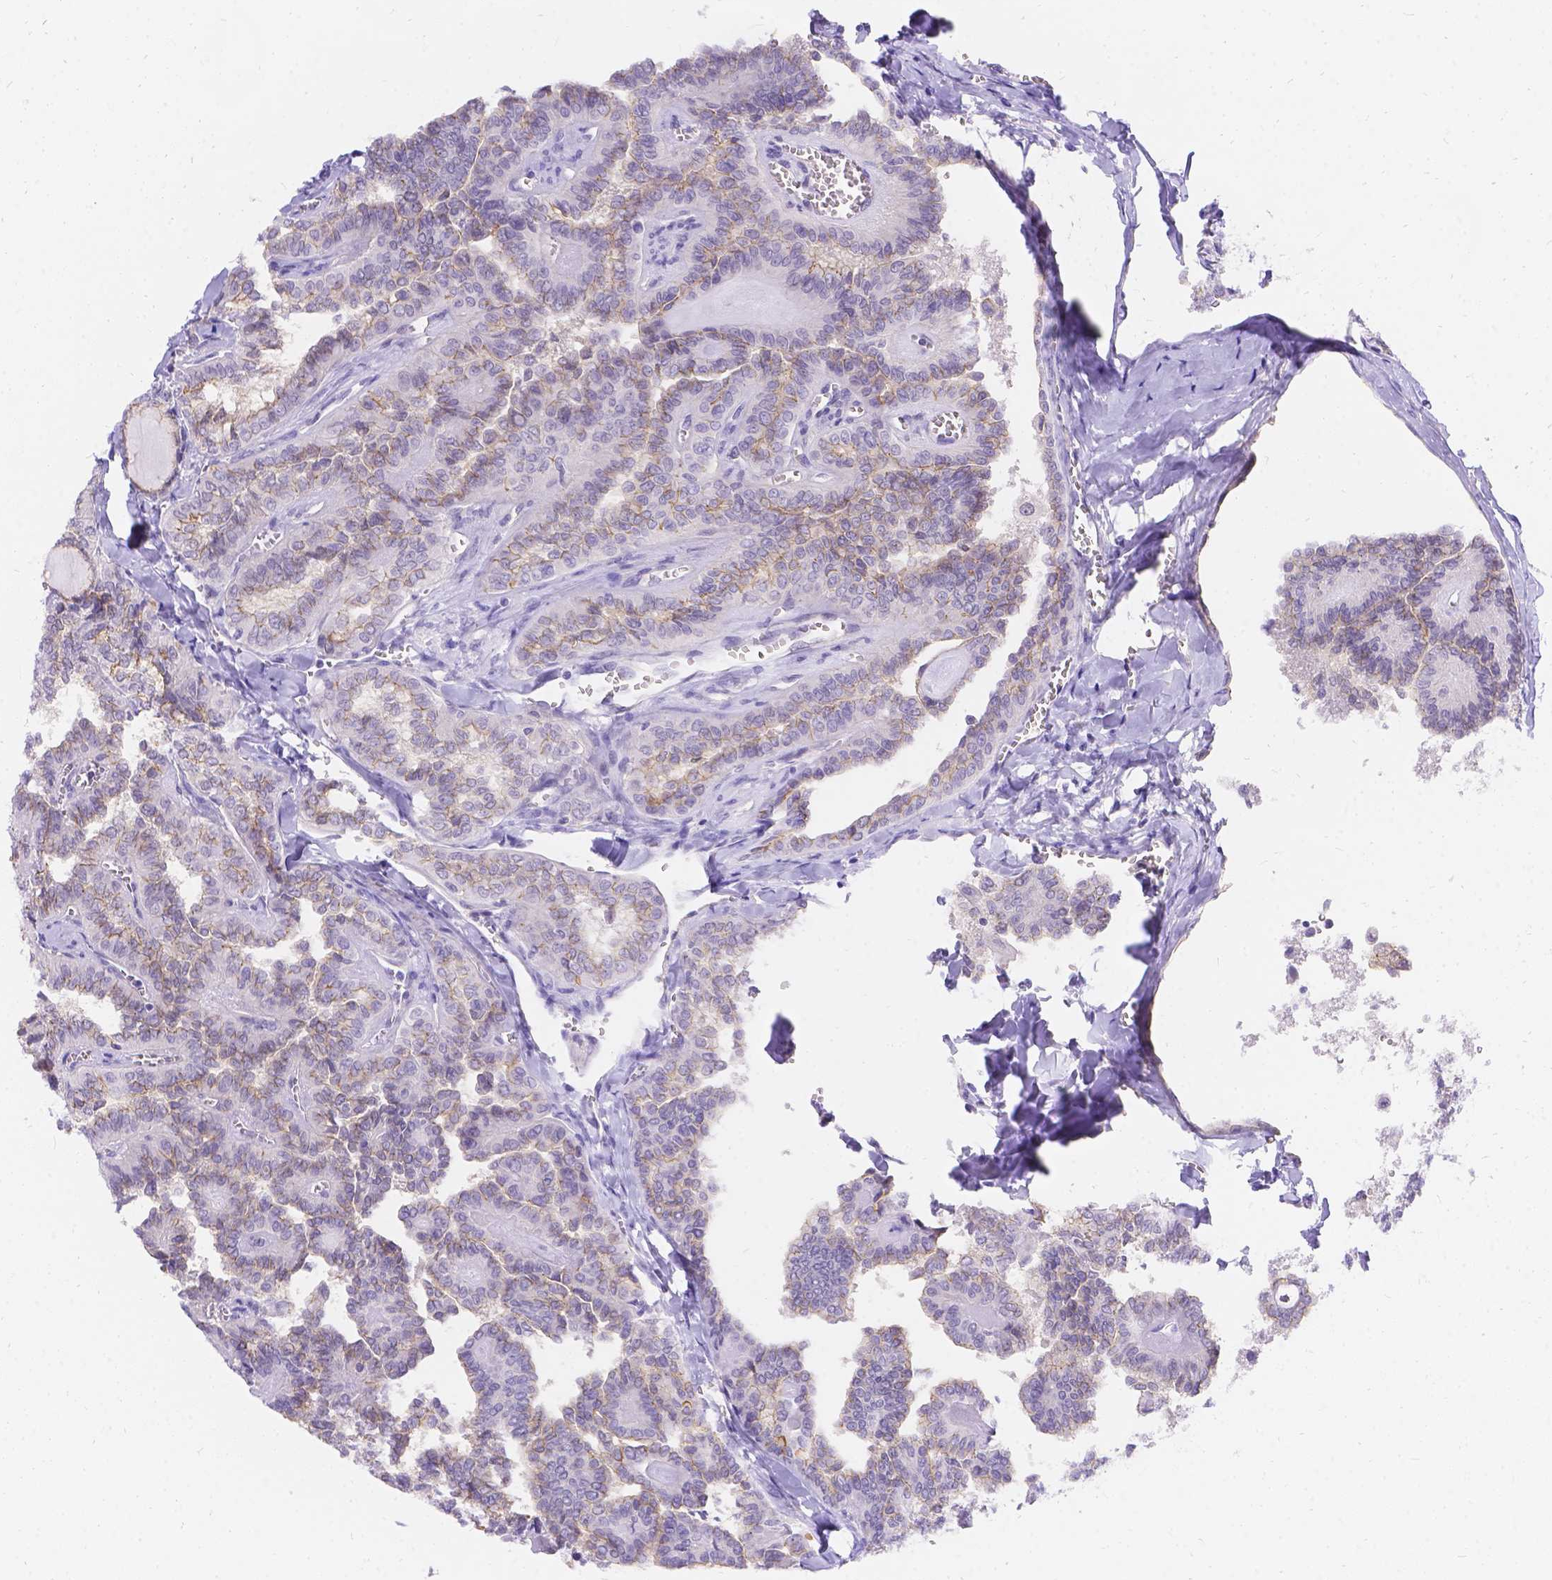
{"staining": {"intensity": "weak", "quantity": "<25%", "location": "cytoplasmic/membranous"}, "tissue": "thyroid cancer", "cell_type": "Tumor cells", "image_type": "cancer", "snomed": [{"axis": "morphology", "description": "Papillary adenocarcinoma, NOS"}, {"axis": "topography", "description": "Thyroid gland"}], "caption": "Papillary adenocarcinoma (thyroid) was stained to show a protein in brown. There is no significant staining in tumor cells.", "gene": "PALS1", "patient": {"sex": "female", "age": 41}}